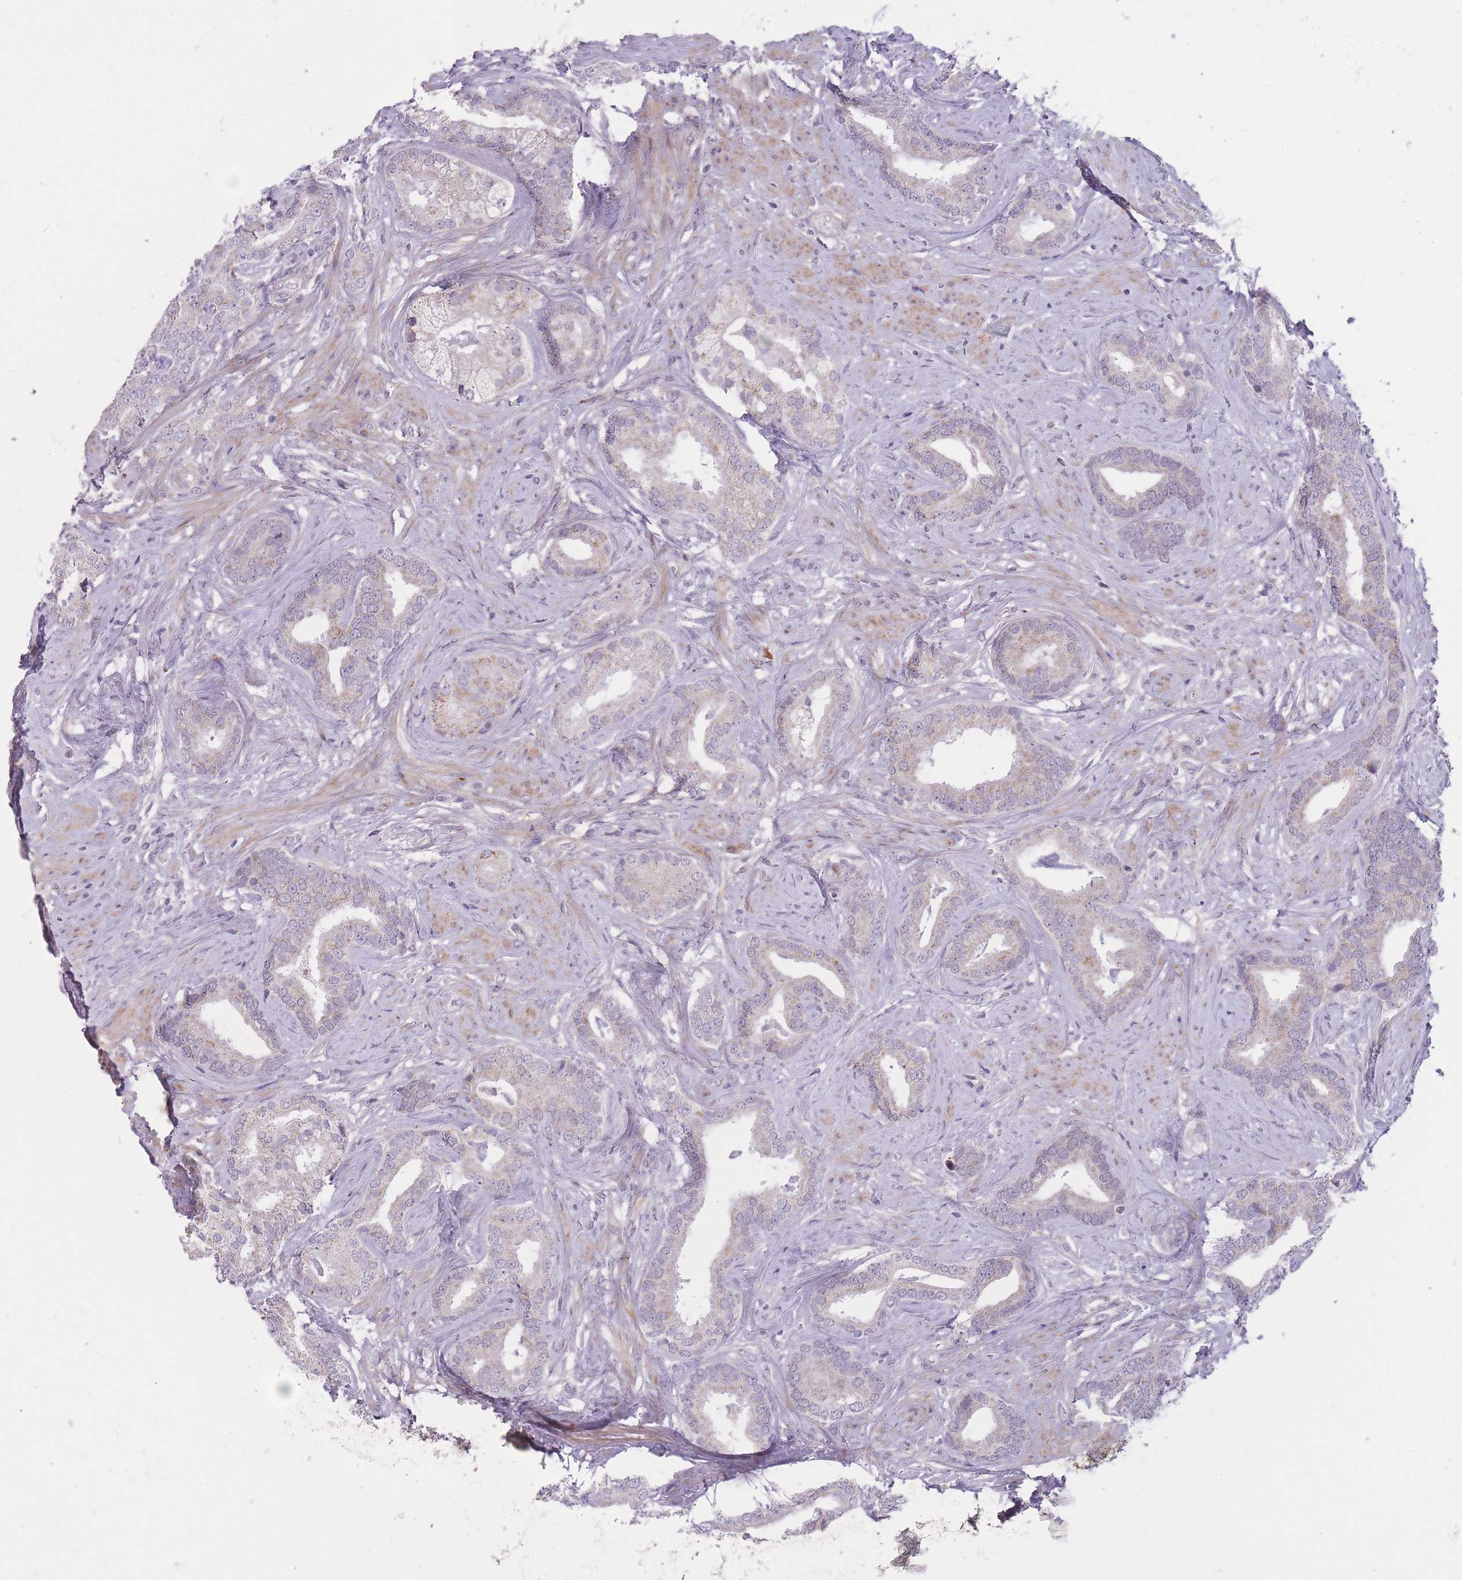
{"staining": {"intensity": "negative", "quantity": "none", "location": "none"}, "tissue": "prostate cancer", "cell_type": "Tumor cells", "image_type": "cancer", "snomed": [{"axis": "morphology", "description": "Adenocarcinoma, High grade"}, {"axis": "topography", "description": "Prostate"}], "caption": "Immunohistochemistry (IHC) histopathology image of prostate cancer stained for a protein (brown), which demonstrates no staining in tumor cells.", "gene": "ZBTB24", "patient": {"sex": "male", "age": 55}}